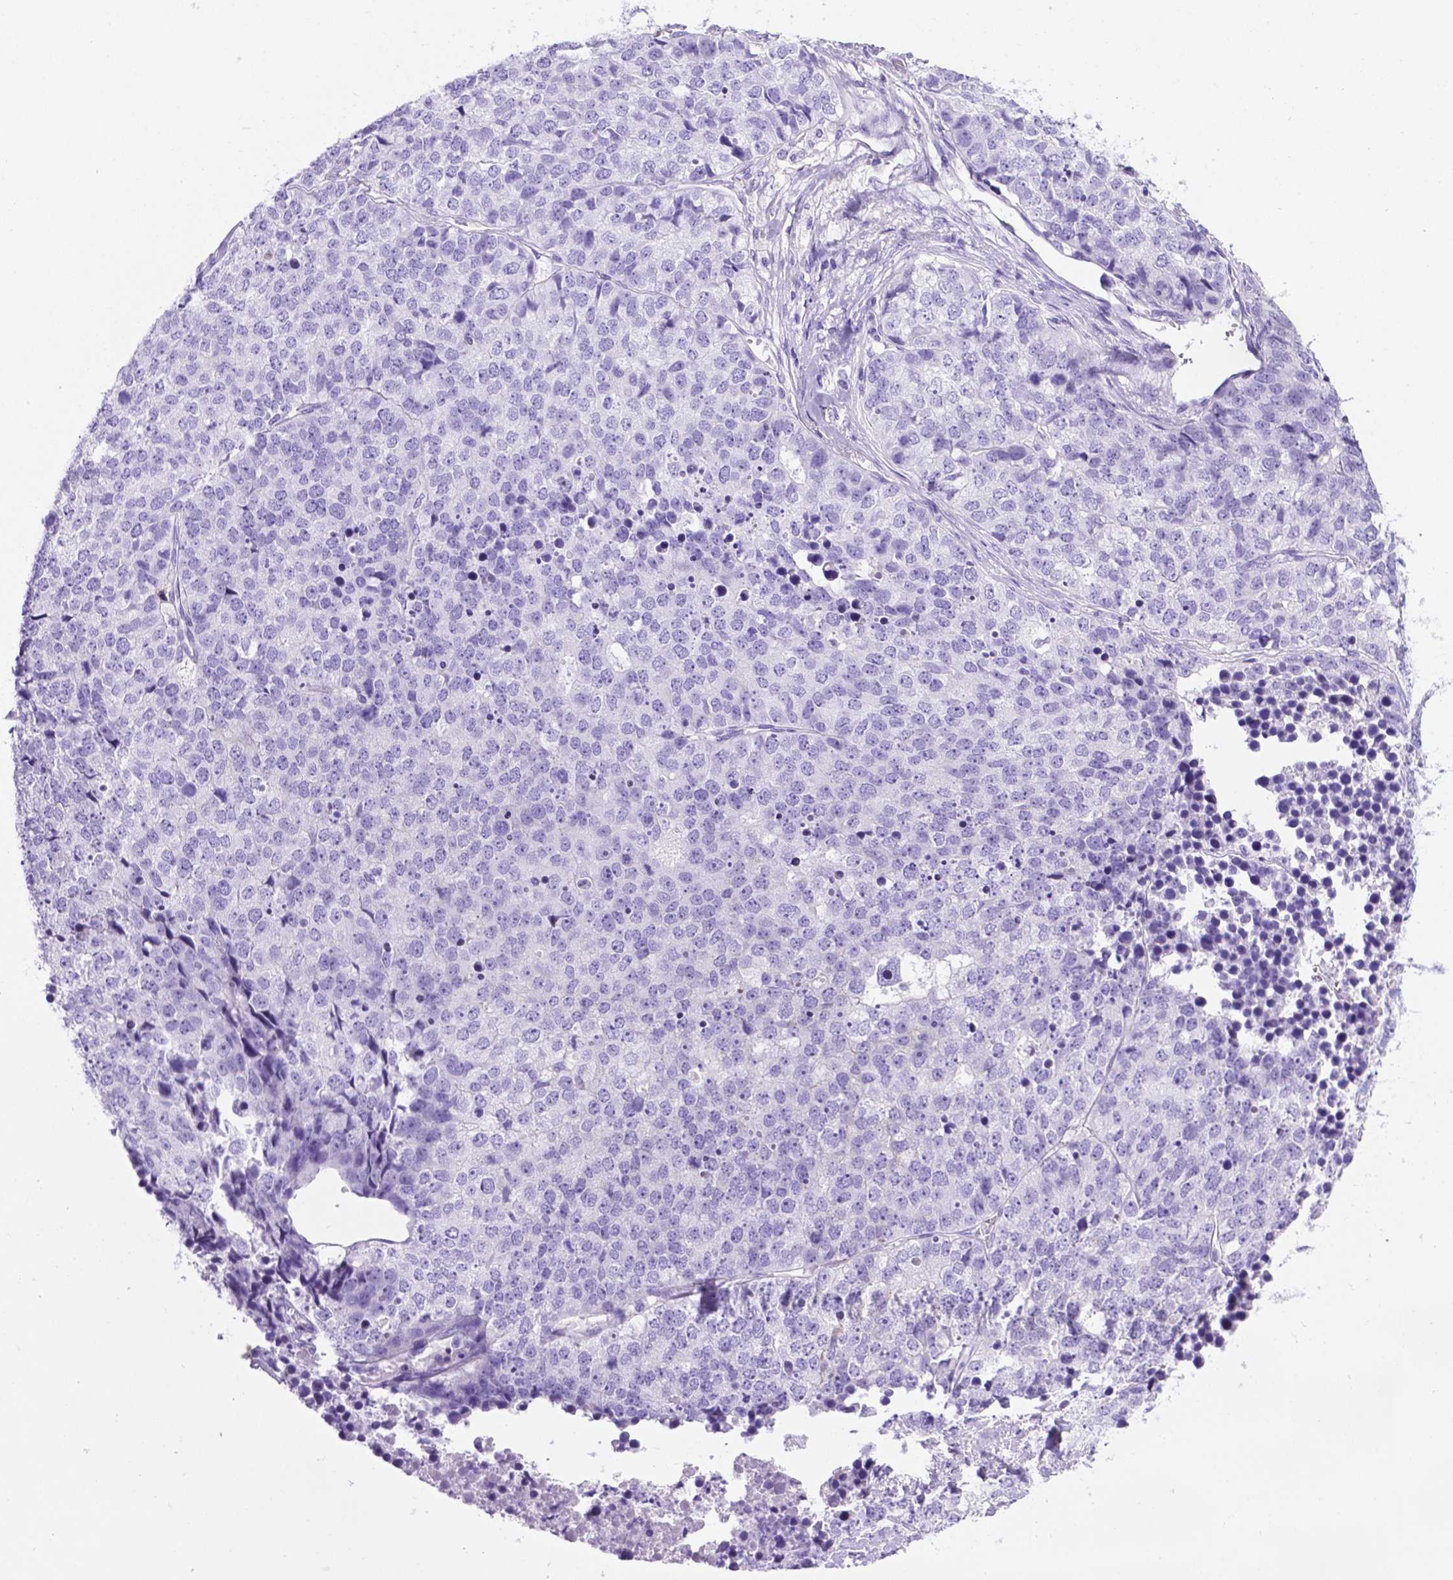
{"staining": {"intensity": "negative", "quantity": "none", "location": "none"}, "tissue": "stomach cancer", "cell_type": "Tumor cells", "image_type": "cancer", "snomed": [{"axis": "morphology", "description": "Adenocarcinoma, NOS"}, {"axis": "topography", "description": "Stomach"}], "caption": "Immunohistochemistry of human stomach cancer exhibits no expression in tumor cells.", "gene": "C17orf107", "patient": {"sex": "male", "age": 69}}